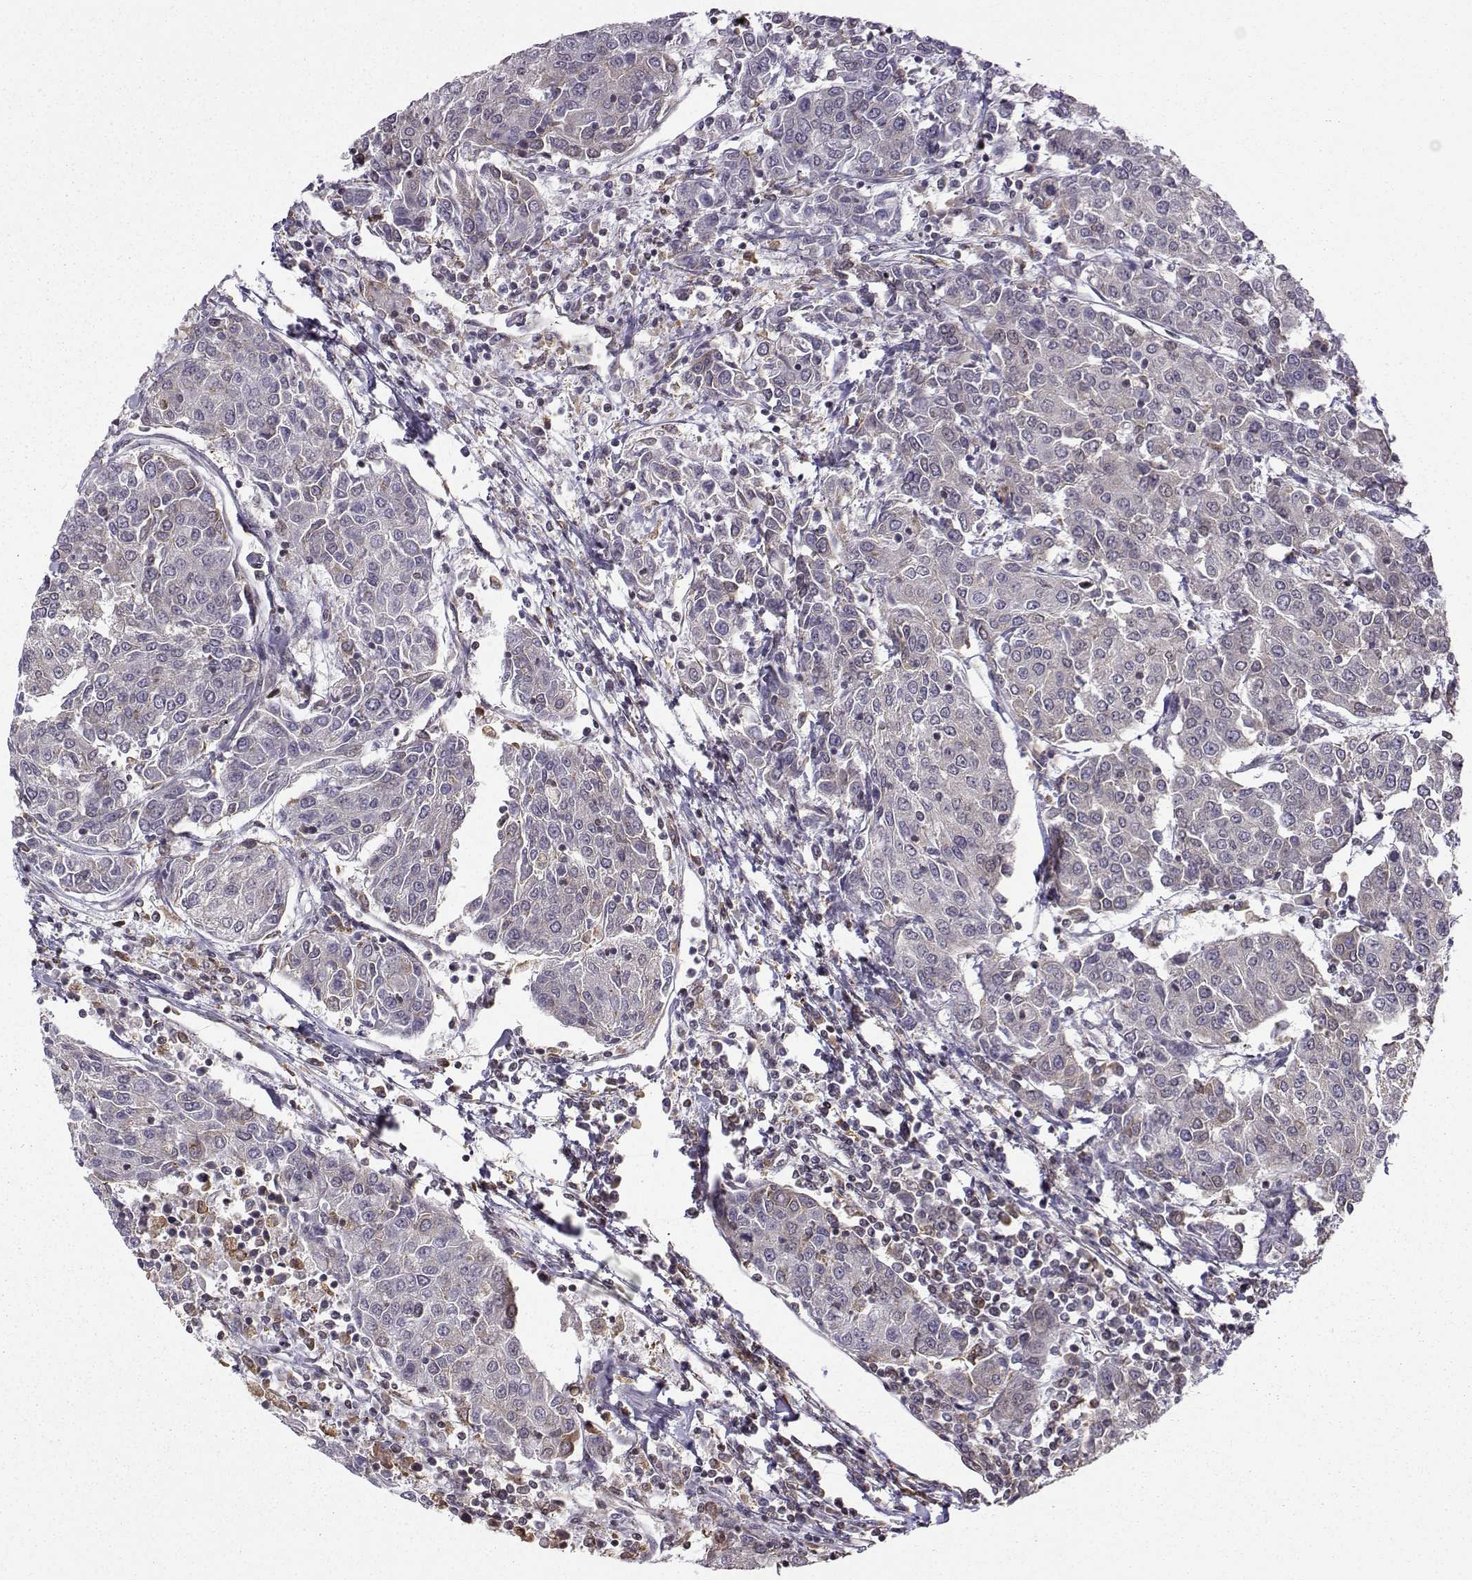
{"staining": {"intensity": "negative", "quantity": "none", "location": "none"}, "tissue": "urothelial cancer", "cell_type": "Tumor cells", "image_type": "cancer", "snomed": [{"axis": "morphology", "description": "Urothelial carcinoma, High grade"}, {"axis": "topography", "description": "Urinary bladder"}], "caption": "This is an immunohistochemistry (IHC) photomicrograph of human high-grade urothelial carcinoma. There is no staining in tumor cells.", "gene": "EZH1", "patient": {"sex": "female", "age": 85}}